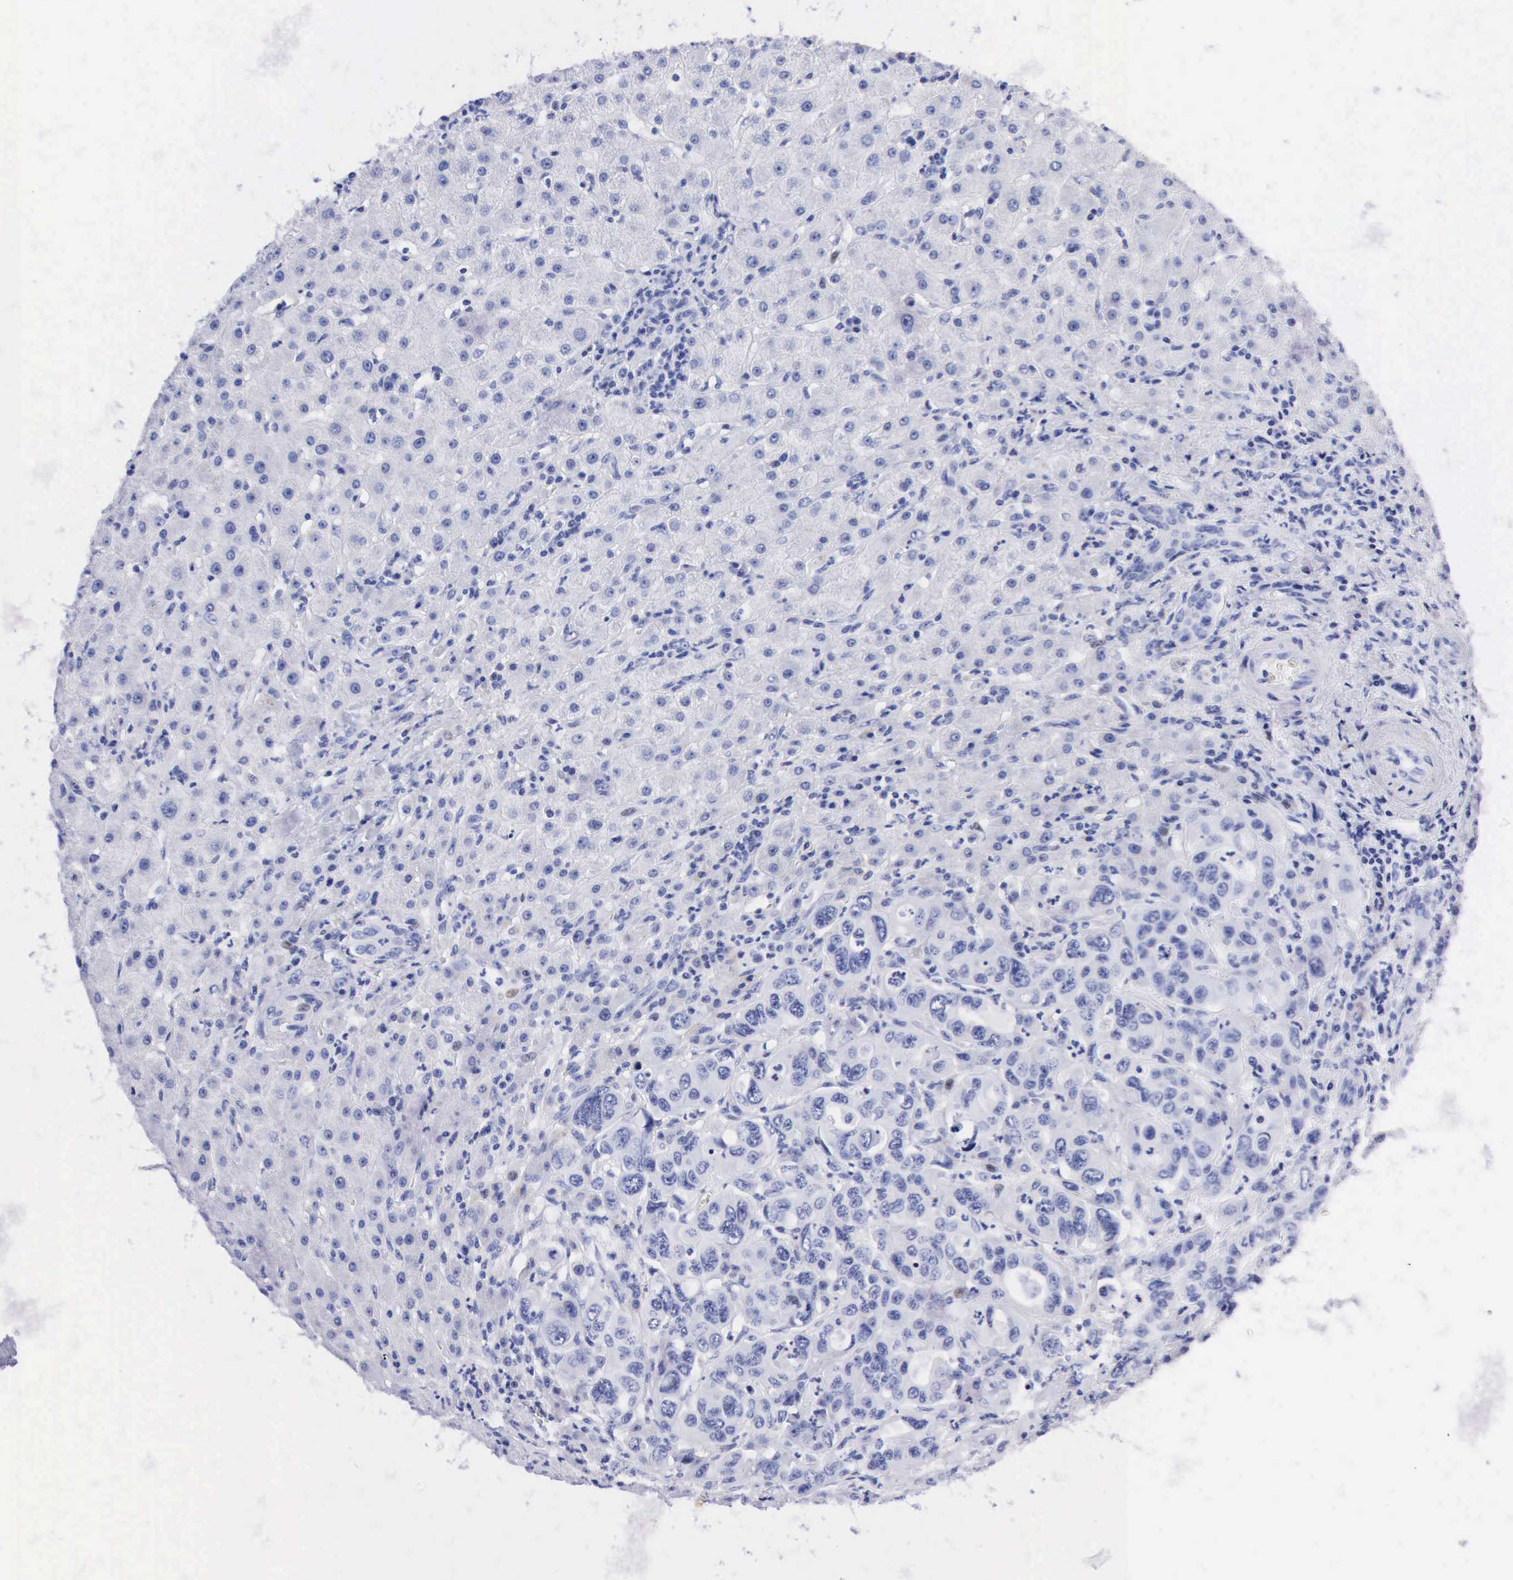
{"staining": {"intensity": "weak", "quantity": "<25%", "location": "cytoplasmic/membranous,nuclear"}, "tissue": "liver", "cell_type": "Hepatocytes", "image_type": "normal", "snomed": [{"axis": "morphology", "description": "Normal tissue, NOS"}, {"axis": "topography", "description": "Liver"}], "caption": "An immunohistochemistry photomicrograph of benign liver is shown. There is no staining in hepatocytes of liver. (IHC, brightfield microscopy, high magnification).", "gene": "PTH", "patient": {"sex": "female", "age": 79}}